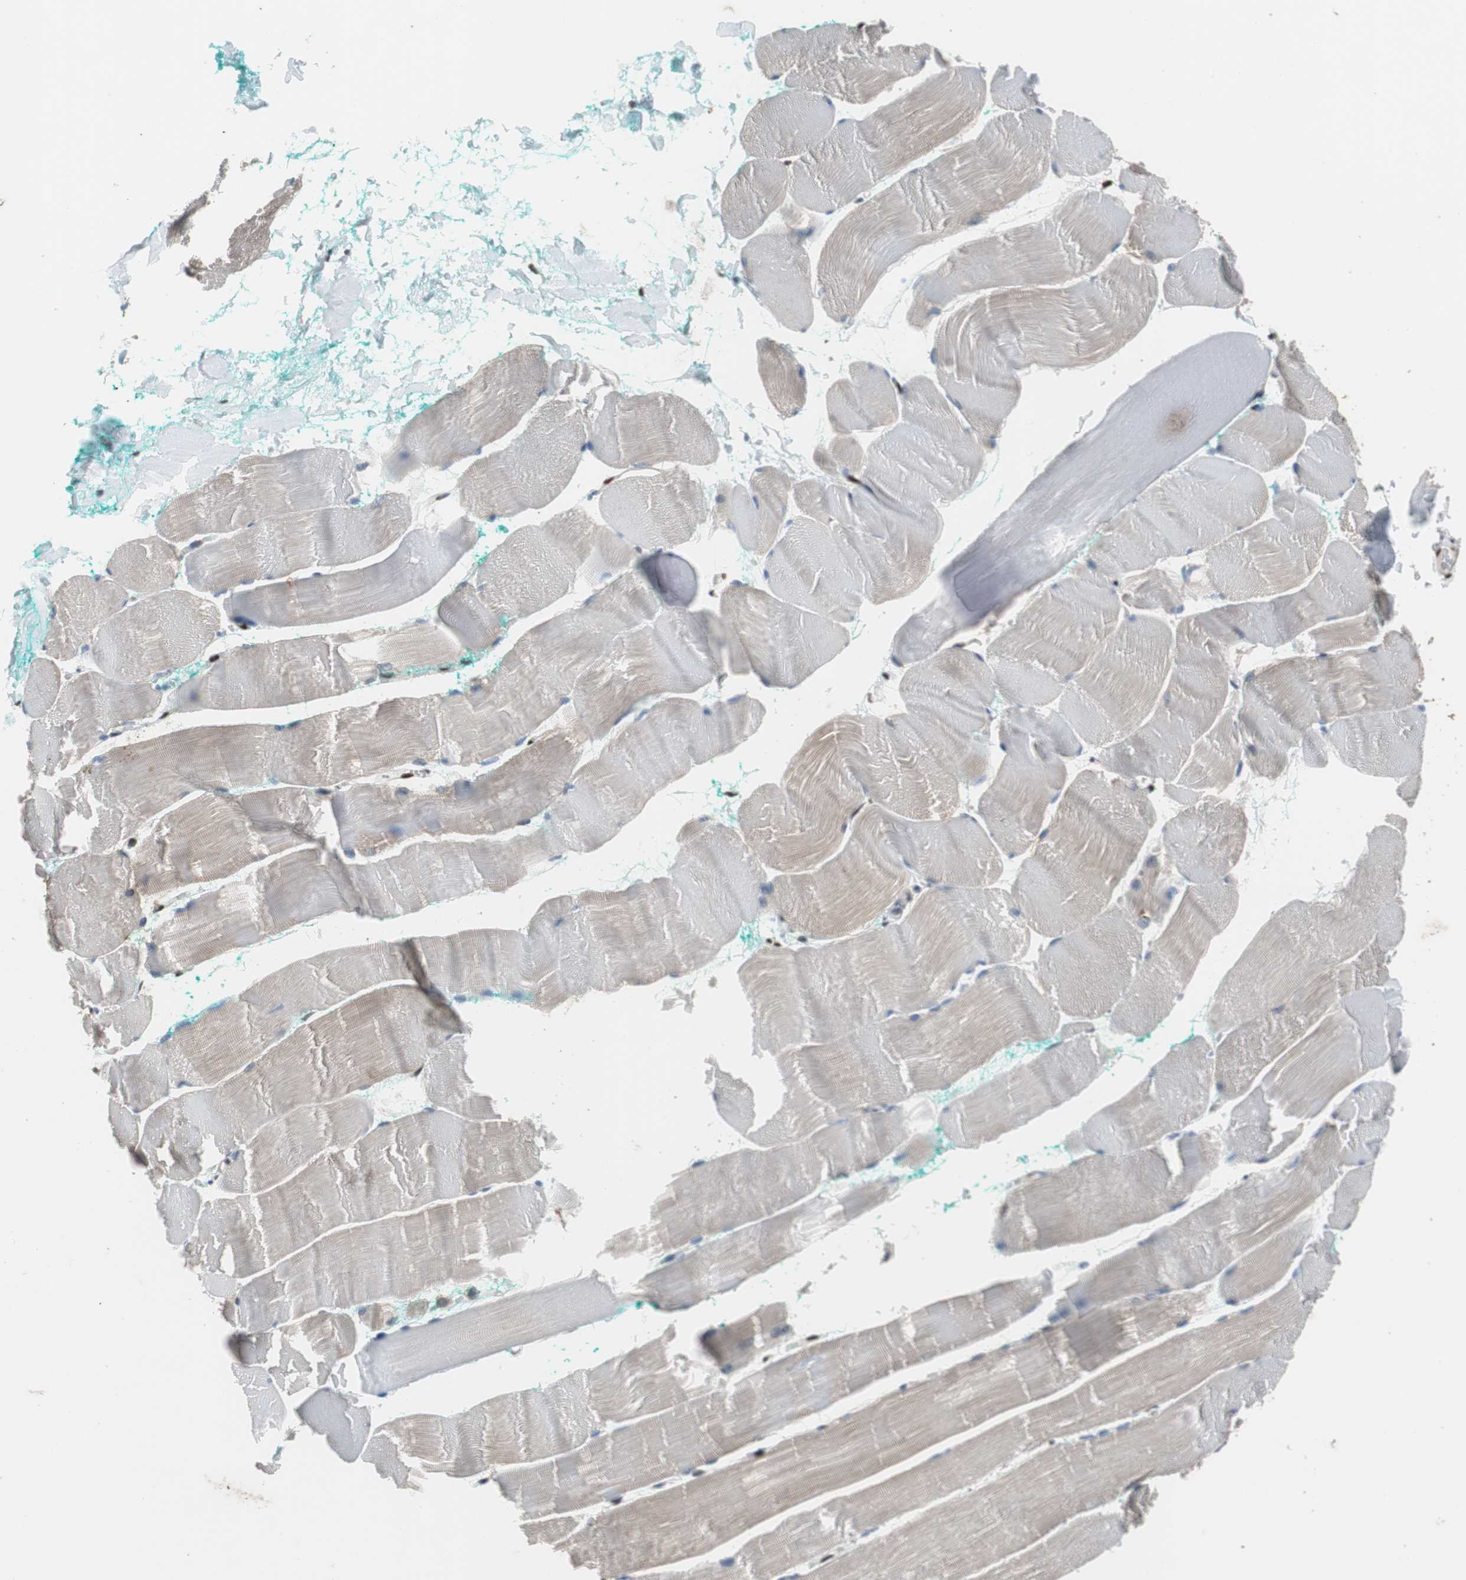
{"staining": {"intensity": "weak", "quantity": "<25%", "location": "cytoplasmic/membranous"}, "tissue": "skeletal muscle", "cell_type": "Myocytes", "image_type": "normal", "snomed": [{"axis": "morphology", "description": "Normal tissue, NOS"}, {"axis": "morphology", "description": "Squamous cell carcinoma, NOS"}, {"axis": "topography", "description": "Skeletal muscle"}], "caption": "Immunohistochemical staining of benign human skeletal muscle demonstrates no significant positivity in myocytes. (DAB immunohistochemistry with hematoxylin counter stain).", "gene": "PML", "patient": {"sex": "male", "age": 51}}